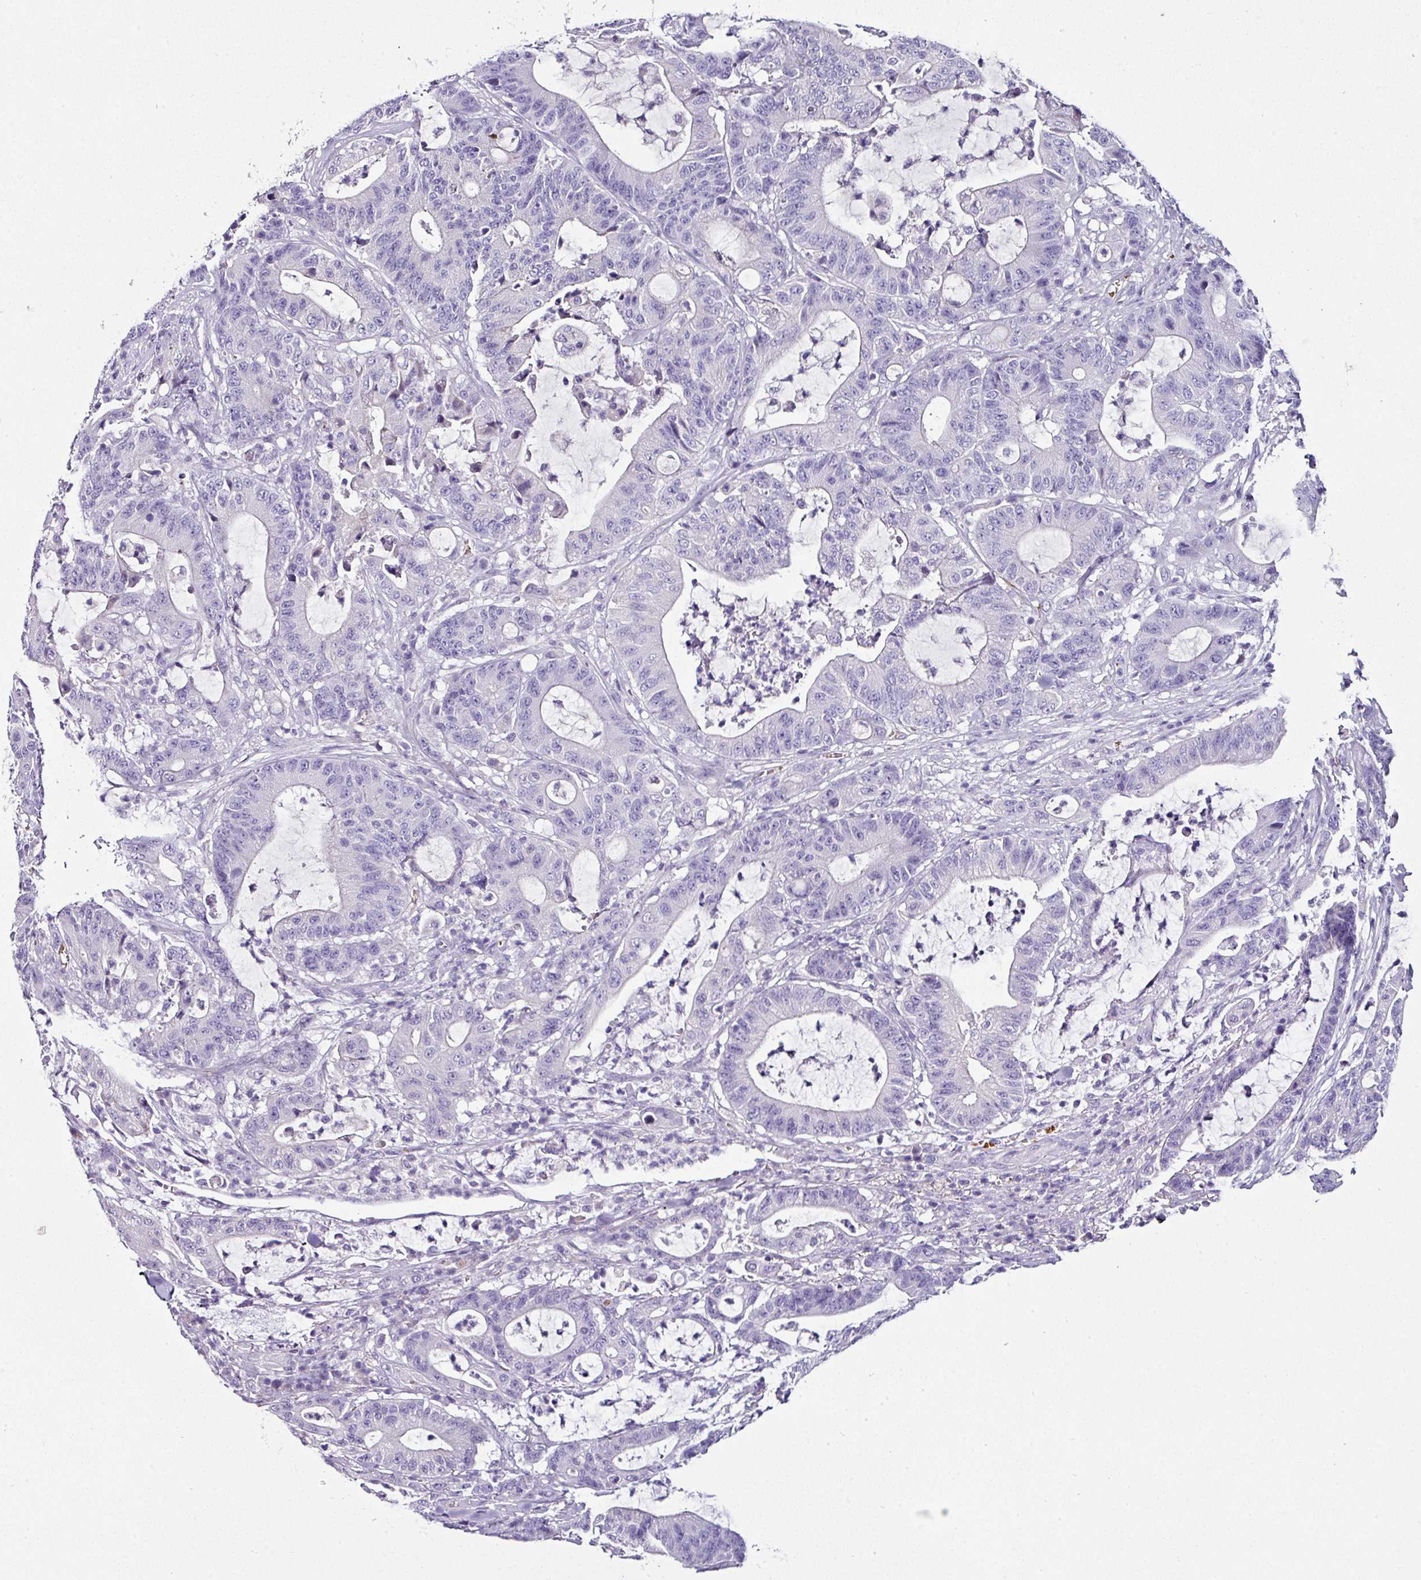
{"staining": {"intensity": "negative", "quantity": "none", "location": "none"}, "tissue": "colorectal cancer", "cell_type": "Tumor cells", "image_type": "cancer", "snomed": [{"axis": "morphology", "description": "Adenocarcinoma, NOS"}, {"axis": "topography", "description": "Colon"}], "caption": "Human colorectal adenocarcinoma stained for a protein using IHC shows no expression in tumor cells.", "gene": "NAPSA", "patient": {"sex": "female", "age": 84}}